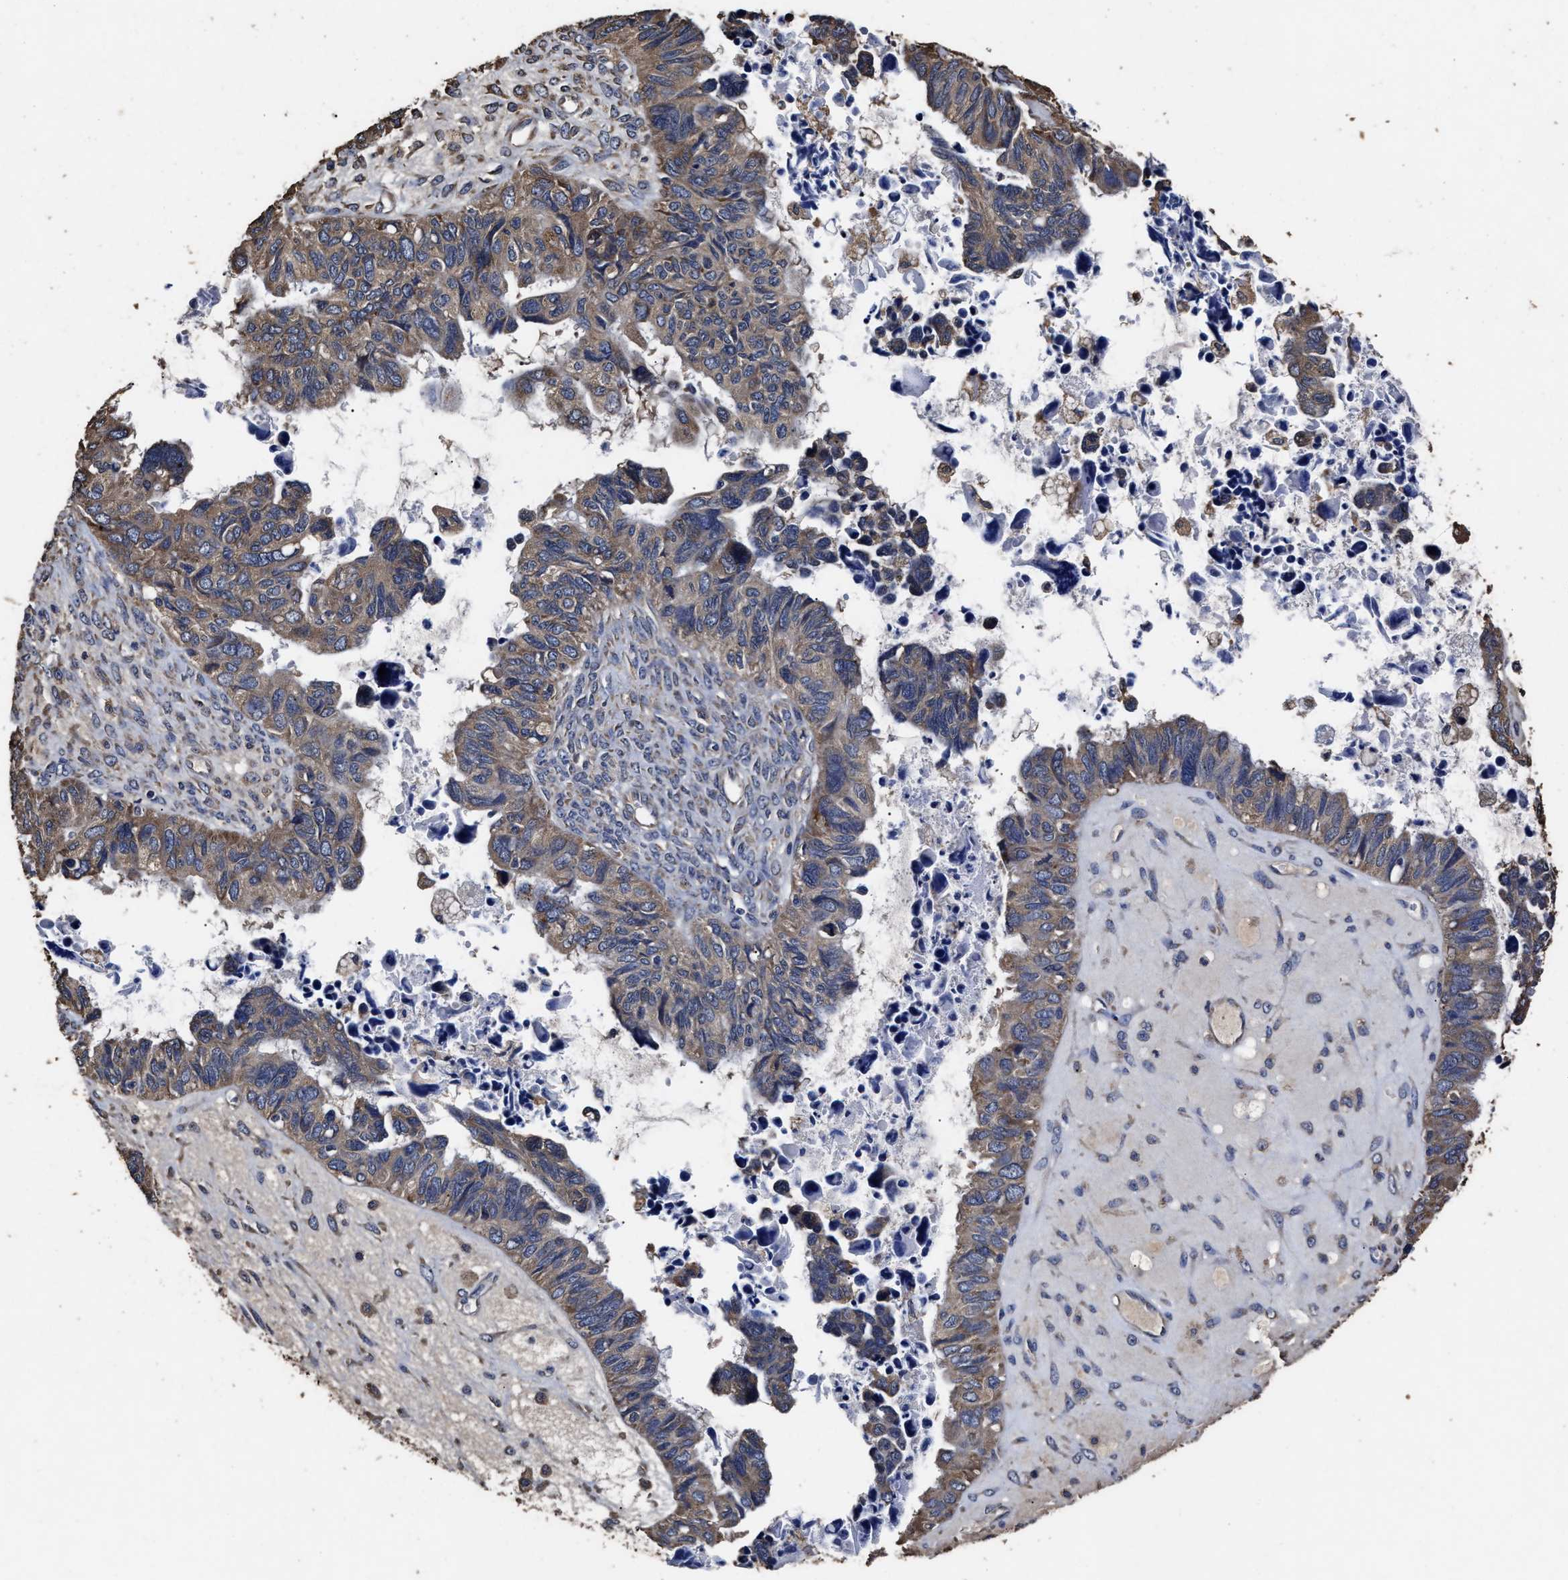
{"staining": {"intensity": "moderate", "quantity": ">75%", "location": "cytoplasmic/membranous"}, "tissue": "ovarian cancer", "cell_type": "Tumor cells", "image_type": "cancer", "snomed": [{"axis": "morphology", "description": "Cystadenocarcinoma, serous, NOS"}, {"axis": "topography", "description": "Ovary"}], "caption": "Immunohistochemistry (IHC) image of neoplastic tissue: human ovarian cancer stained using immunohistochemistry exhibits medium levels of moderate protein expression localized specifically in the cytoplasmic/membranous of tumor cells, appearing as a cytoplasmic/membranous brown color.", "gene": "PPM1K", "patient": {"sex": "female", "age": 79}}